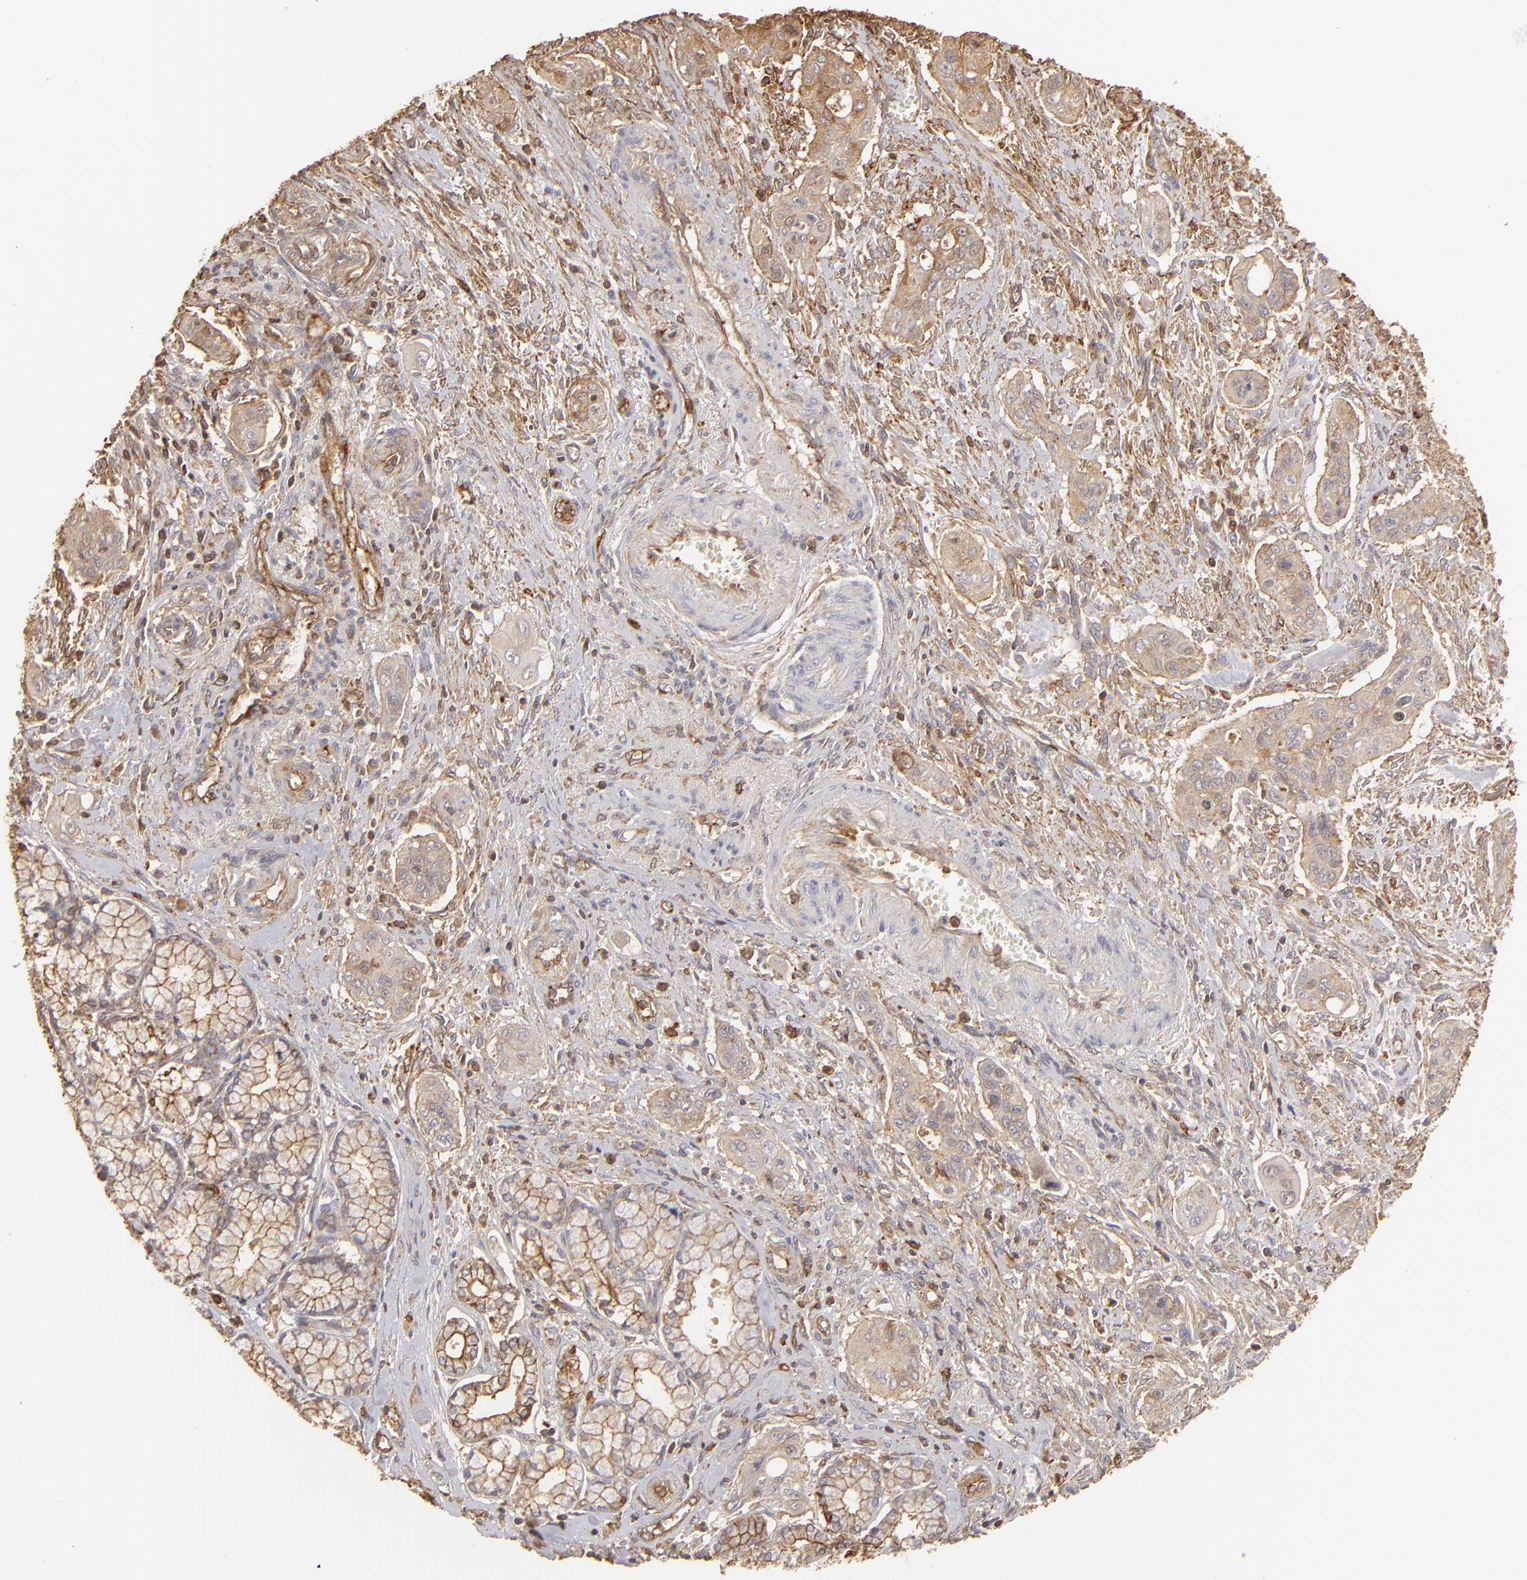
{"staining": {"intensity": "moderate", "quantity": ">75%", "location": "cytoplasmic/membranous"}, "tissue": "pancreatic cancer", "cell_type": "Tumor cells", "image_type": "cancer", "snomed": [{"axis": "morphology", "description": "Adenocarcinoma, NOS"}, {"axis": "topography", "description": "Pancreas"}], "caption": "A medium amount of moderate cytoplasmic/membranous staining is seen in about >75% of tumor cells in adenocarcinoma (pancreatic) tissue.", "gene": "ACTB", "patient": {"sex": "male", "age": 77}}